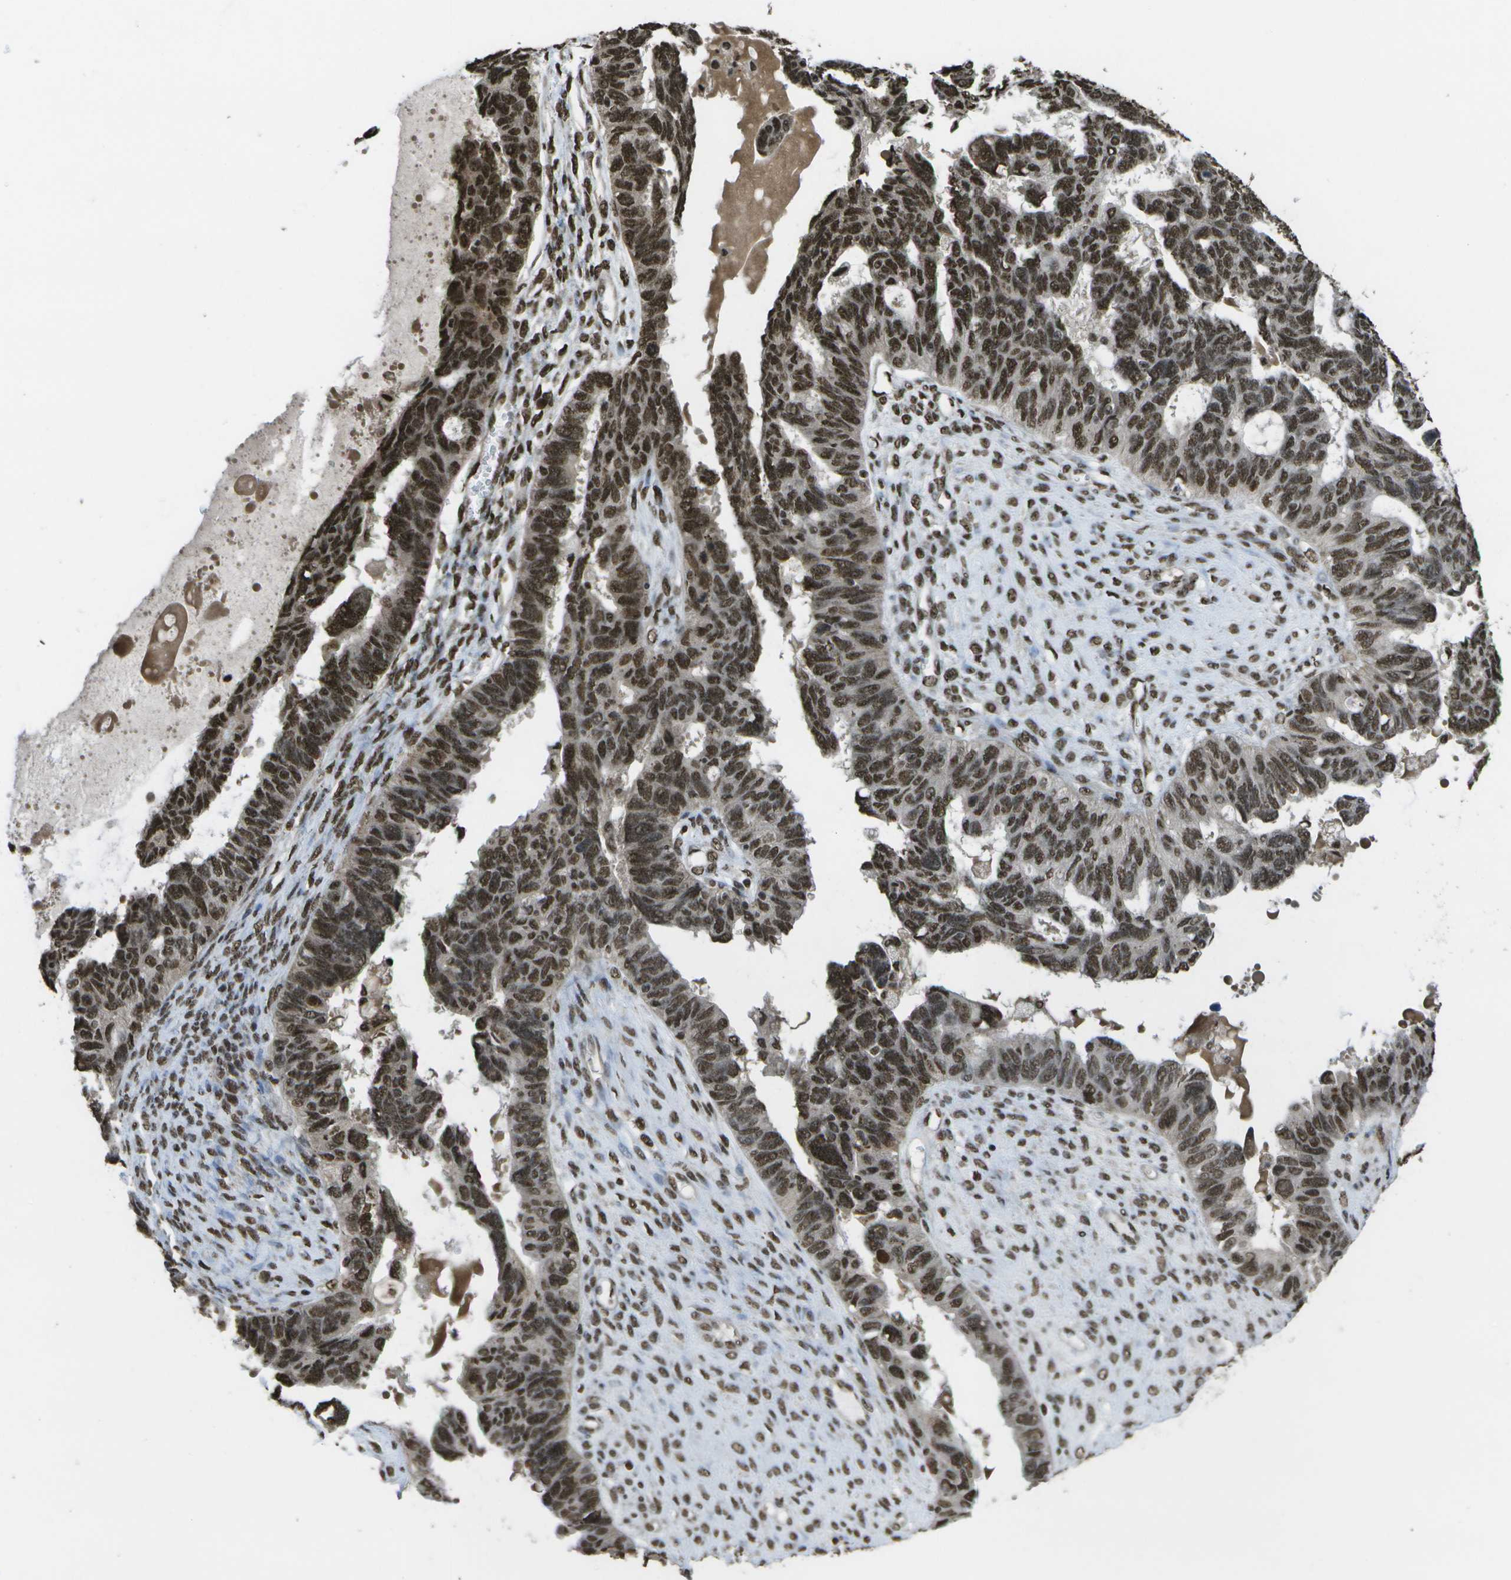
{"staining": {"intensity": "strong", "quantity": ">75%", "location": "nuclear"}, "tissue": "ovarian cancer", "cell_type": "Tumor cells", "image_type": "cancer", "snomed": [{"axis": "morphology", "description": "Cystadenocarcinoma, serous, NOS"}, {"axis": "topography", "description": "Ovary"}], "caption": "Immunohistochemical staining of serous cystadenocarcinoma (ovarian) reveals high levels of strong nuclear protein expression in about >75% of tumor cells.", "gene": "SPEN", "patient": {"sex": "female", "age": 79}}